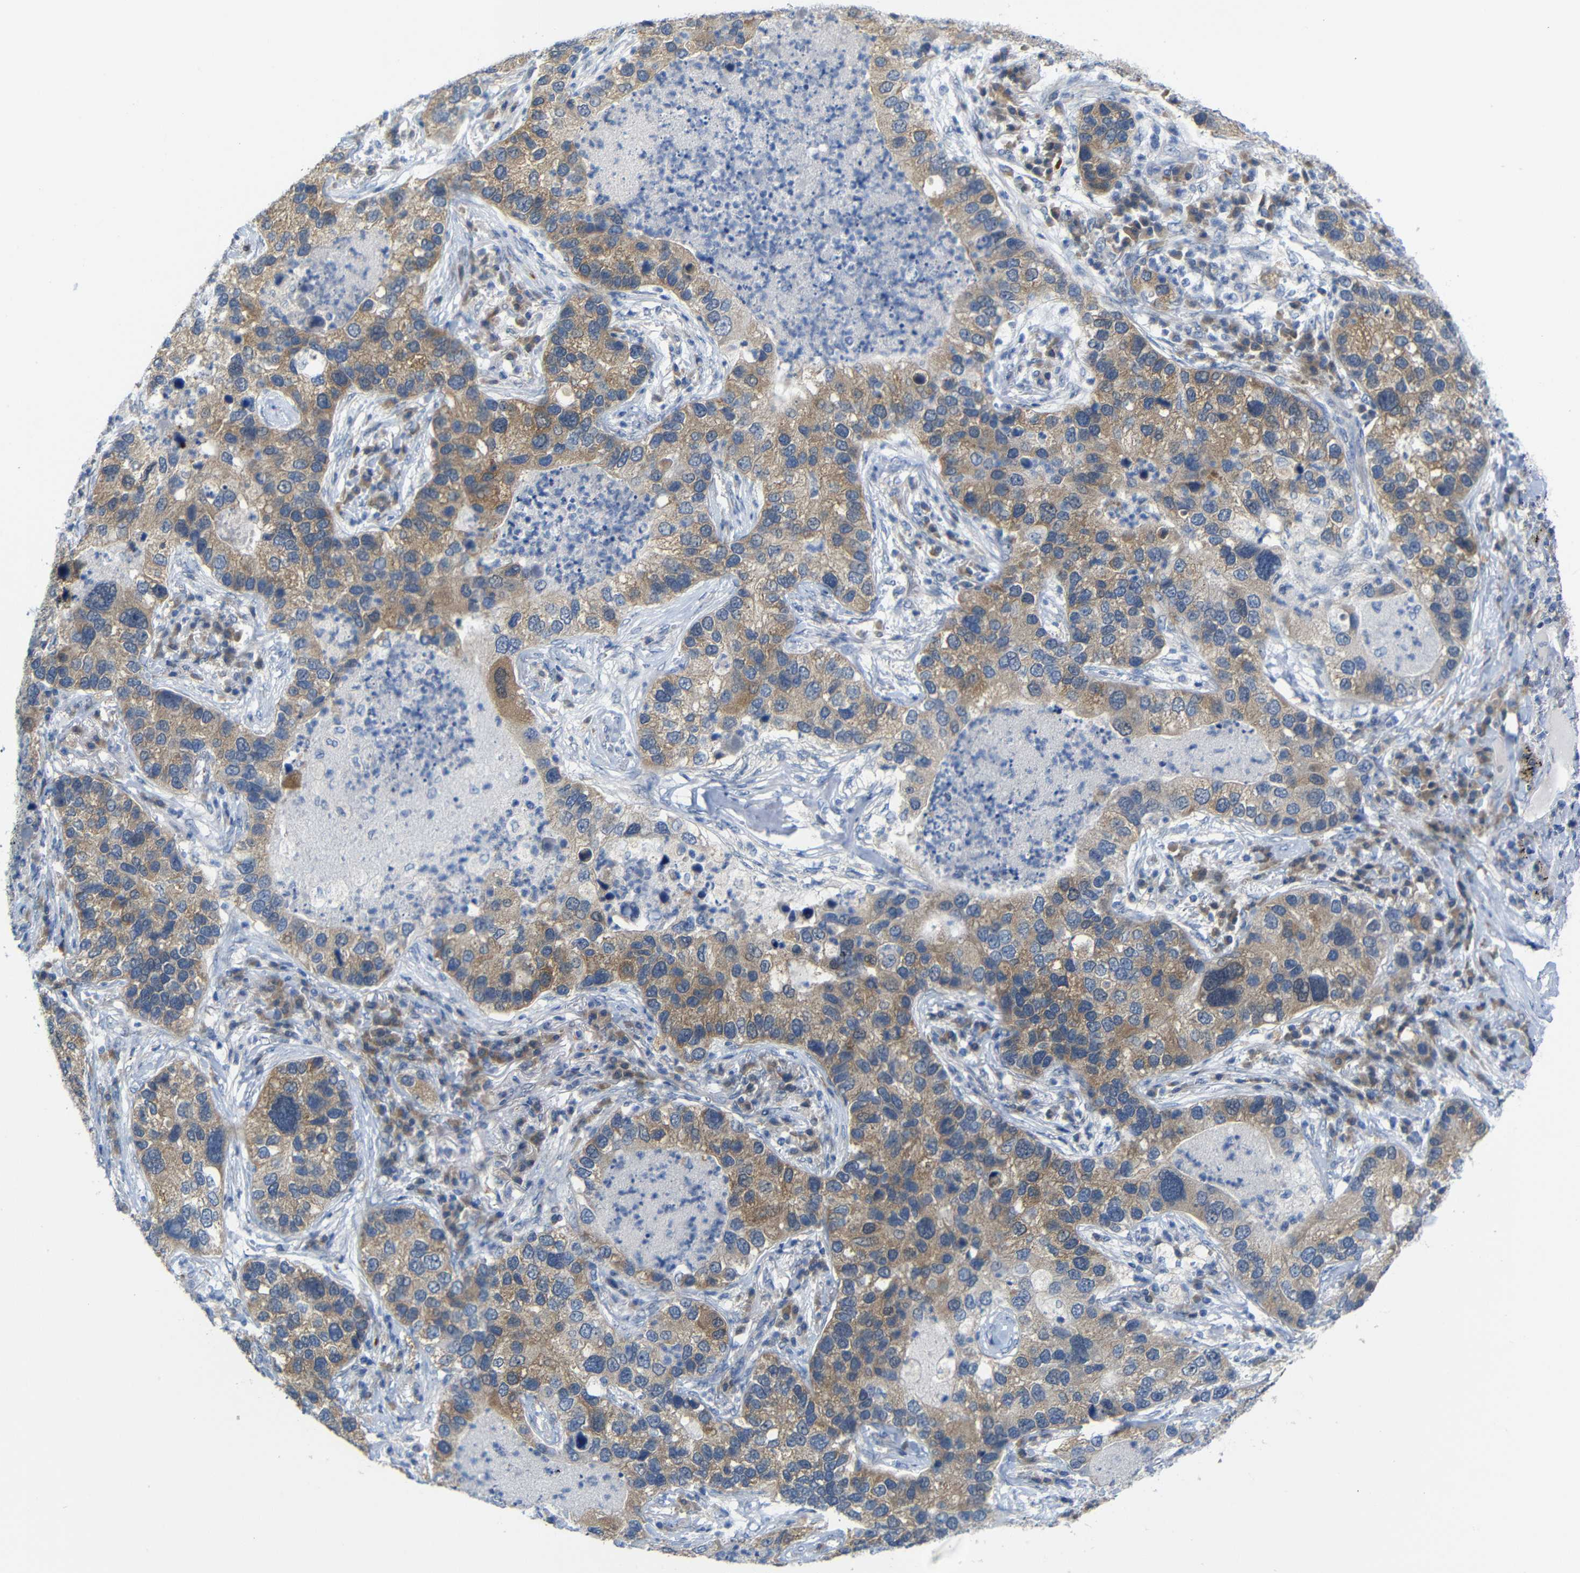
{"staining": {"intensity": "moderate", "quantity": ">75%", "location": "cytoplasmic/membranous"}, "tissue": "lung cancer", "cell_type": "Tumor cells", "image_type": "cancer", "snomed": [{"axis": "morphology", "description": "Normal tissue, NOS"}, {"axis": "morphology", "description": "Adenocarcinoma, NOS"}, {"axis": "topography", "description": "Bronchus"}, {"axis": "topography", "description": "Lung"}], "caption": "IHC (DAB) staining of lung adenocarcinoma shows moderate cytoplasmic/membranous protein positivity in about >75% of tumor cells.", "gene": "TBC1D32", "patient": {"sex": "male", "age": 54}}